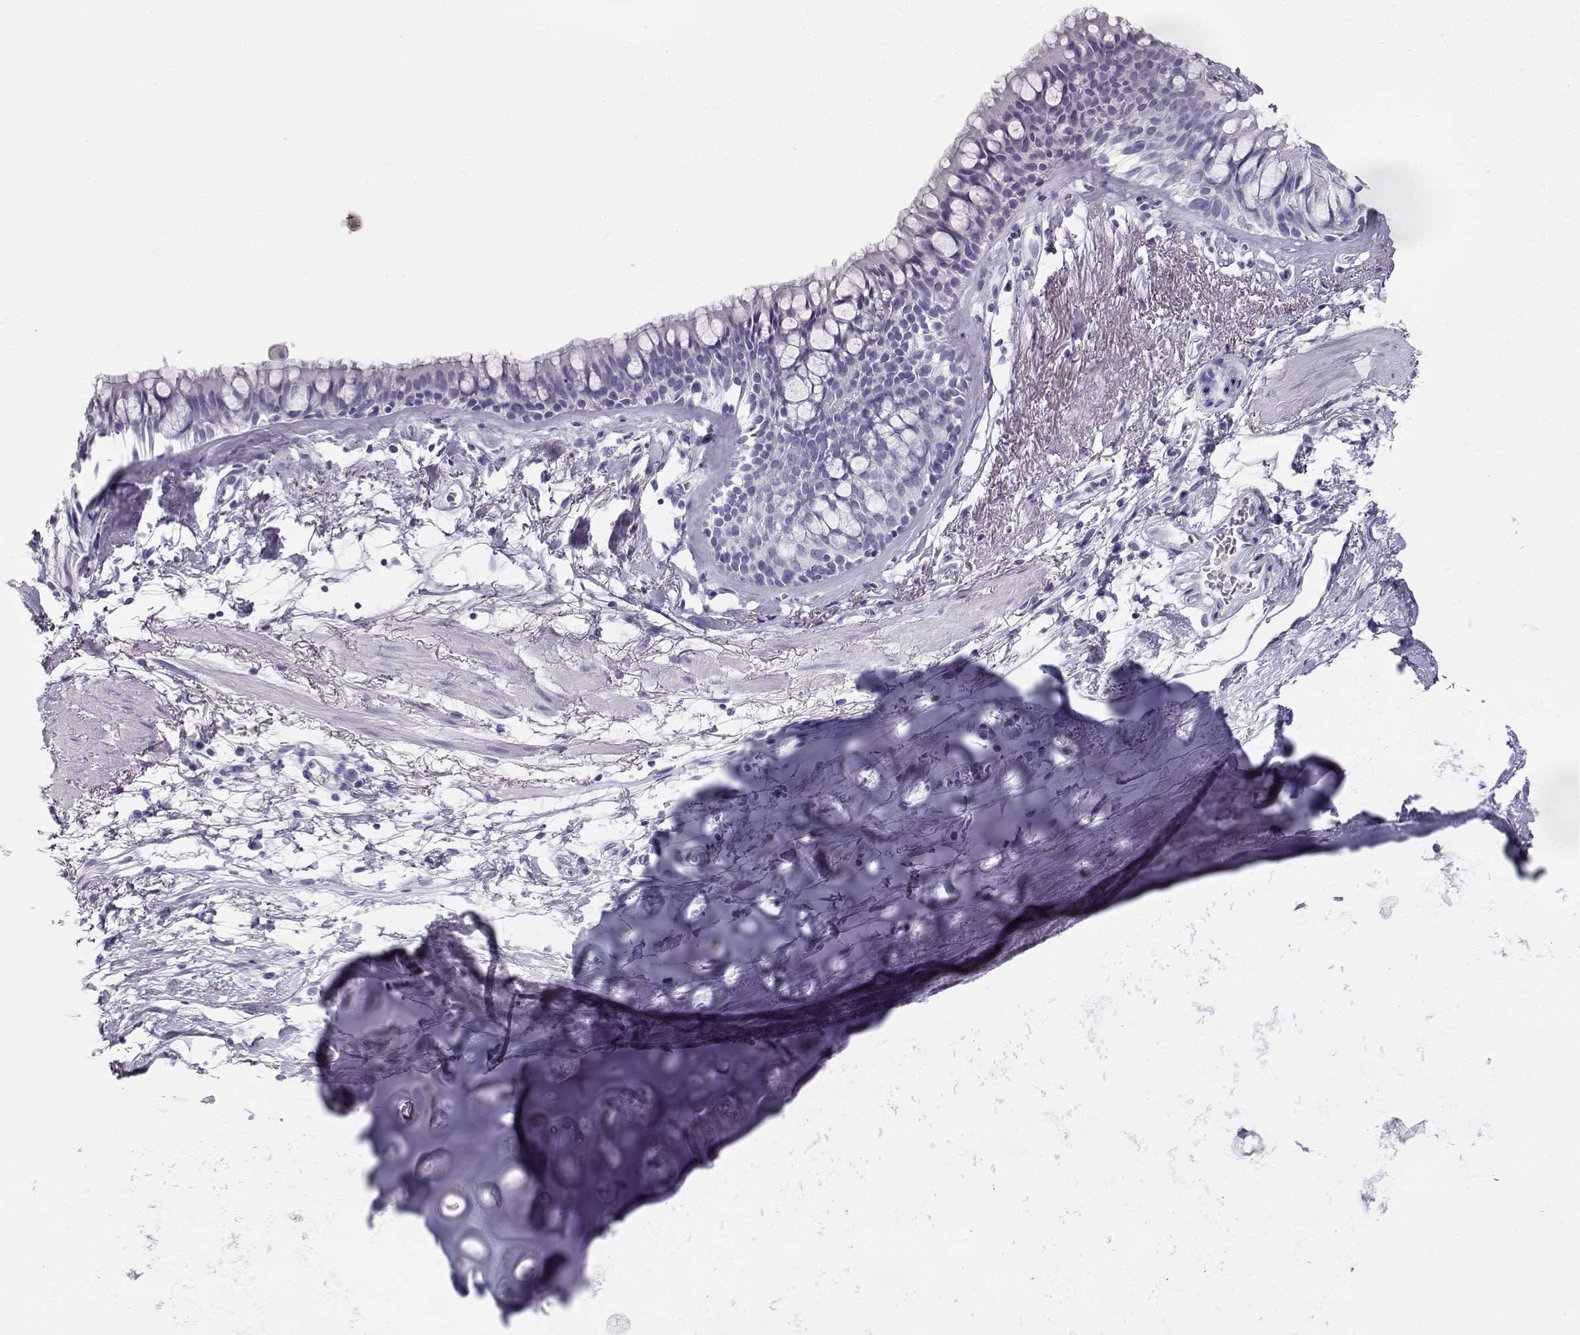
{"staining": {"intensity": "negative", "quantity": "none", "location": "none"}, "tissue": "bronchus", "cell_type": "Respiratory epithelial cells", "image_type": "normal", "snomed": [{"axis": "morphology", "description": "Normal tissue, NOS"}, {"axis": "morphology", "description": "Squamous cell carcinoma, NOS"}, {"axis": "topography", "description": "Cartilage tissue"}, {"axis": "topography", "description": "Bronchus"}], "caption": "The immunohistochemistry (IHC) histopathology image has no significant positivity in respiratory epithelial cells of bronchus. The staining is performed using DAB brown chromogen with nuclei counter-stained in using hematoxylin.", "gene": "MAGEC1", "patient": {"sex": "male", "age": 72}}